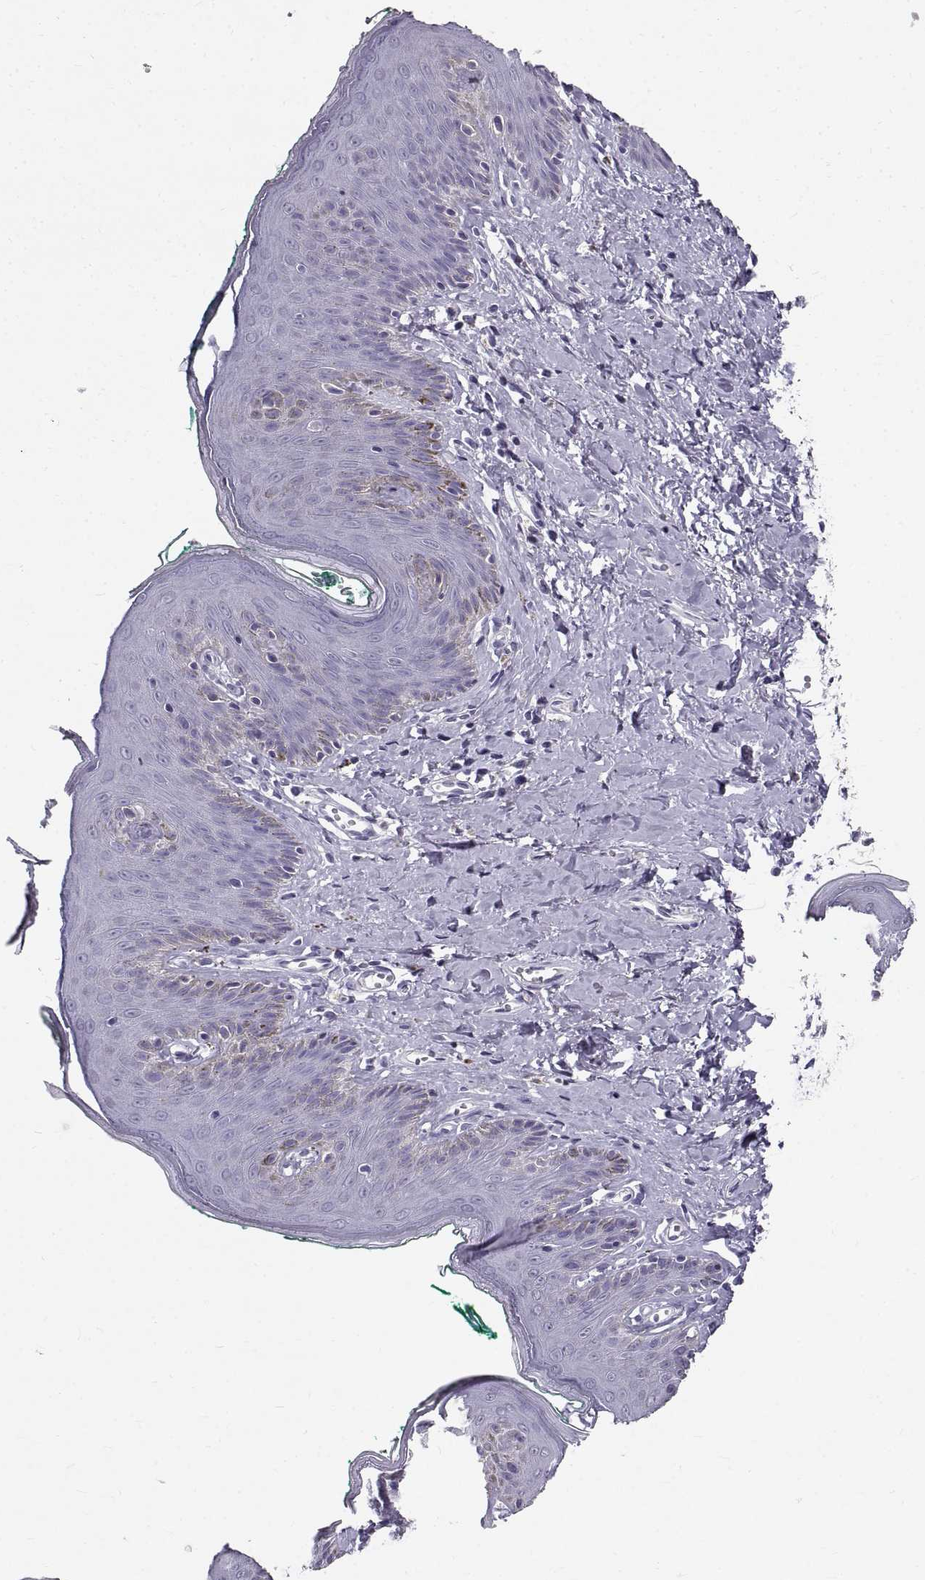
{"staining": {"intensity": "negative", "quantity": "none", "location": "none"}, "tissue": "skin", "cell_type": "Epidermal cells", "image_type": "normal", "snomed": [{"axis": "morphology", "description": "Normal tissue, NOS"}, {"axis": "topography", "description": "Vulva"}], "caption": "Immunohistochemistry (IHC) micrograph of unremarkable skin: skin stained with DAB displays no significant protein positivity in epidermal cells.", "gene": "GNG12", "patient": {"sex": "female", "age": 66}}